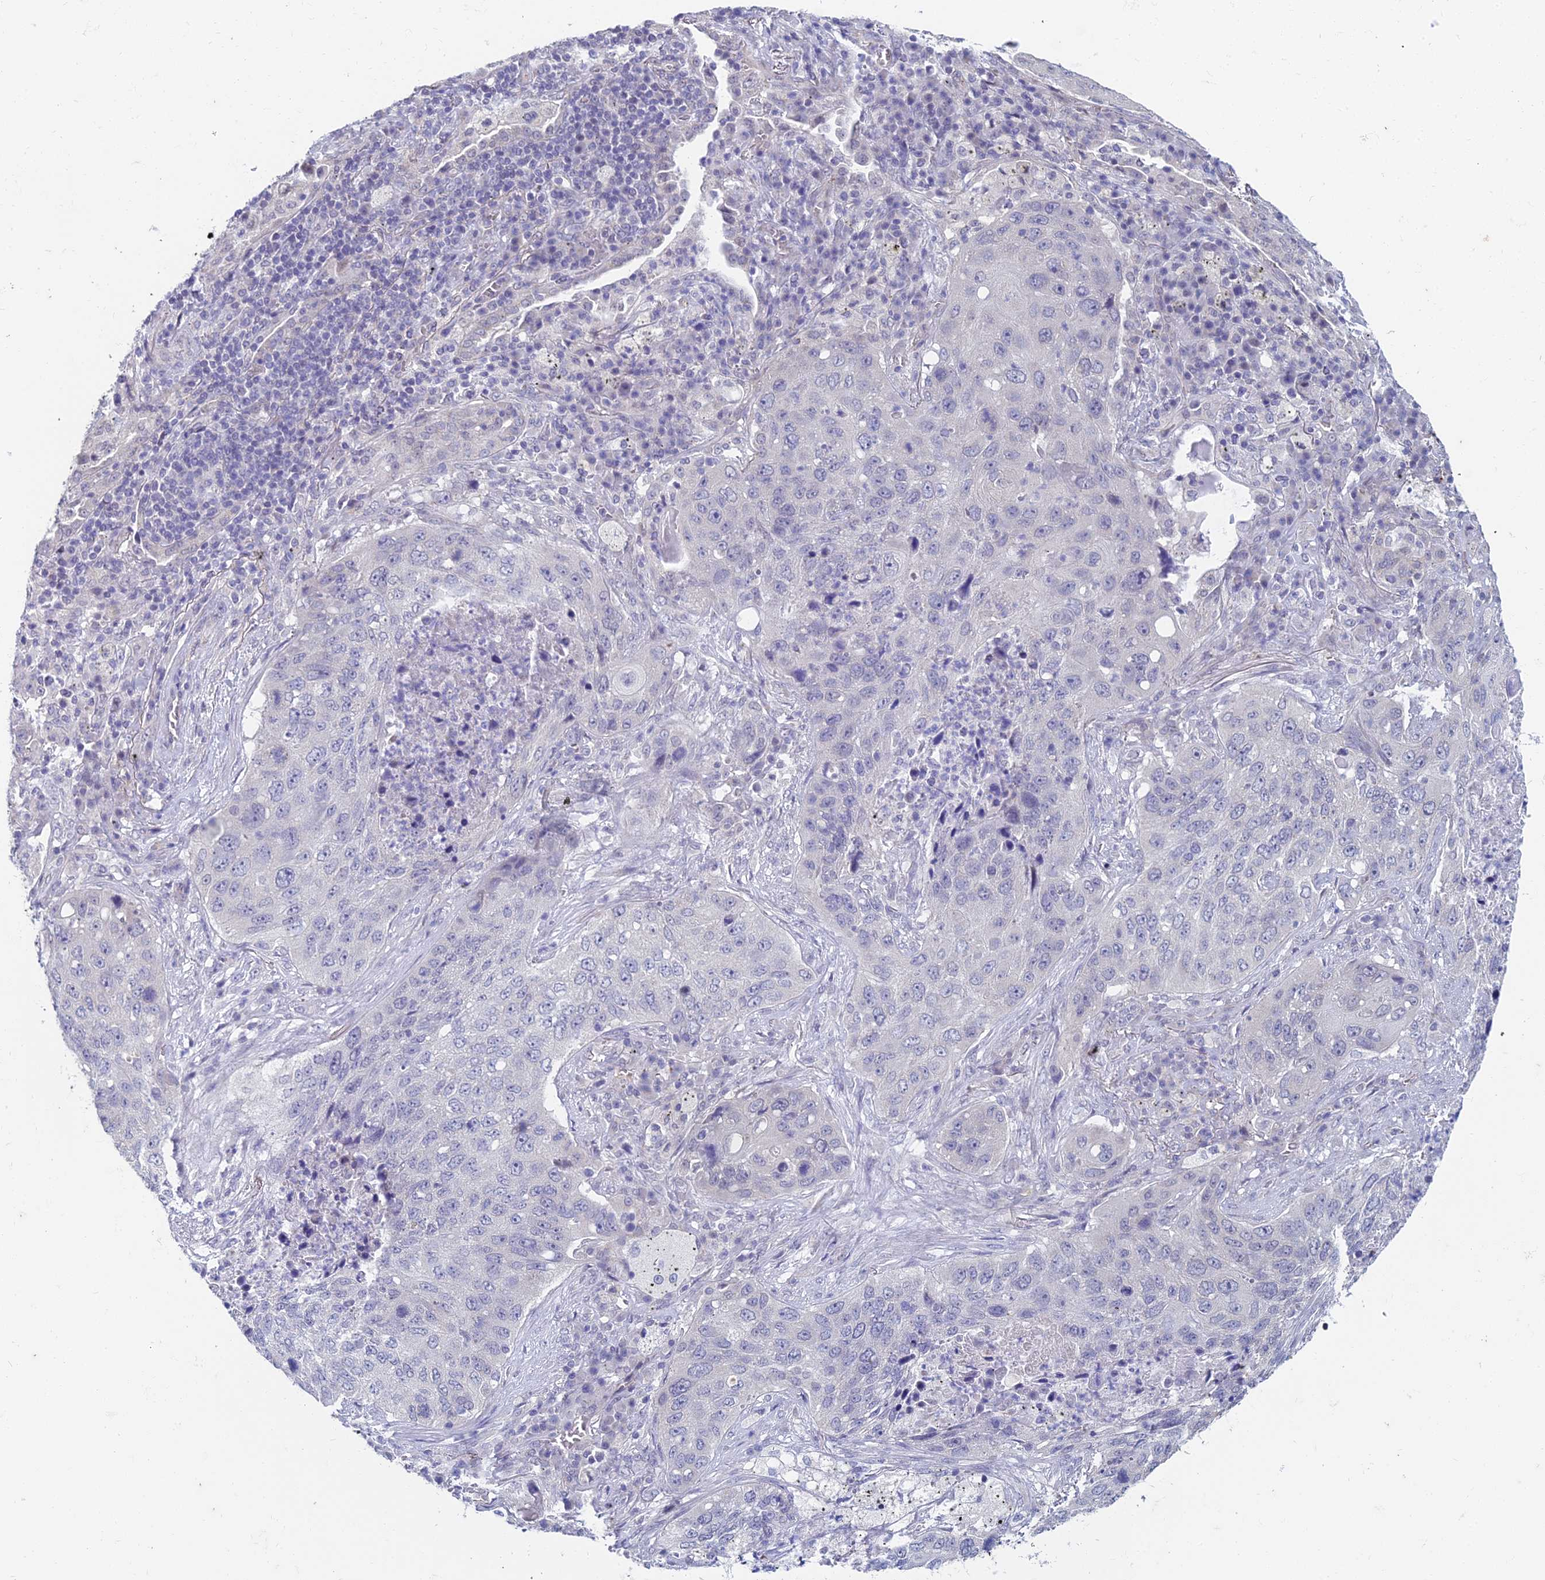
{"staining": {"intensity": "negative", "quantity": "none", "location": "none"}, "tissue": "lung cancer", "cell_type": "Tumor cells", "image_type": "cancer", "snomed": [{"axis": "morphology", "description": "Squamous cell carcinoma, NOS"}, {"axis": "topography", "description": "Lung"}], "caption": "Immunohistochemical staining of human lung squamous cell carcinoma displays no significant positivity in tumor cells. Nuclei are stained in blue.", "gene": "EEF2KMT", "patient": {"sex": "female", "age": 63}}